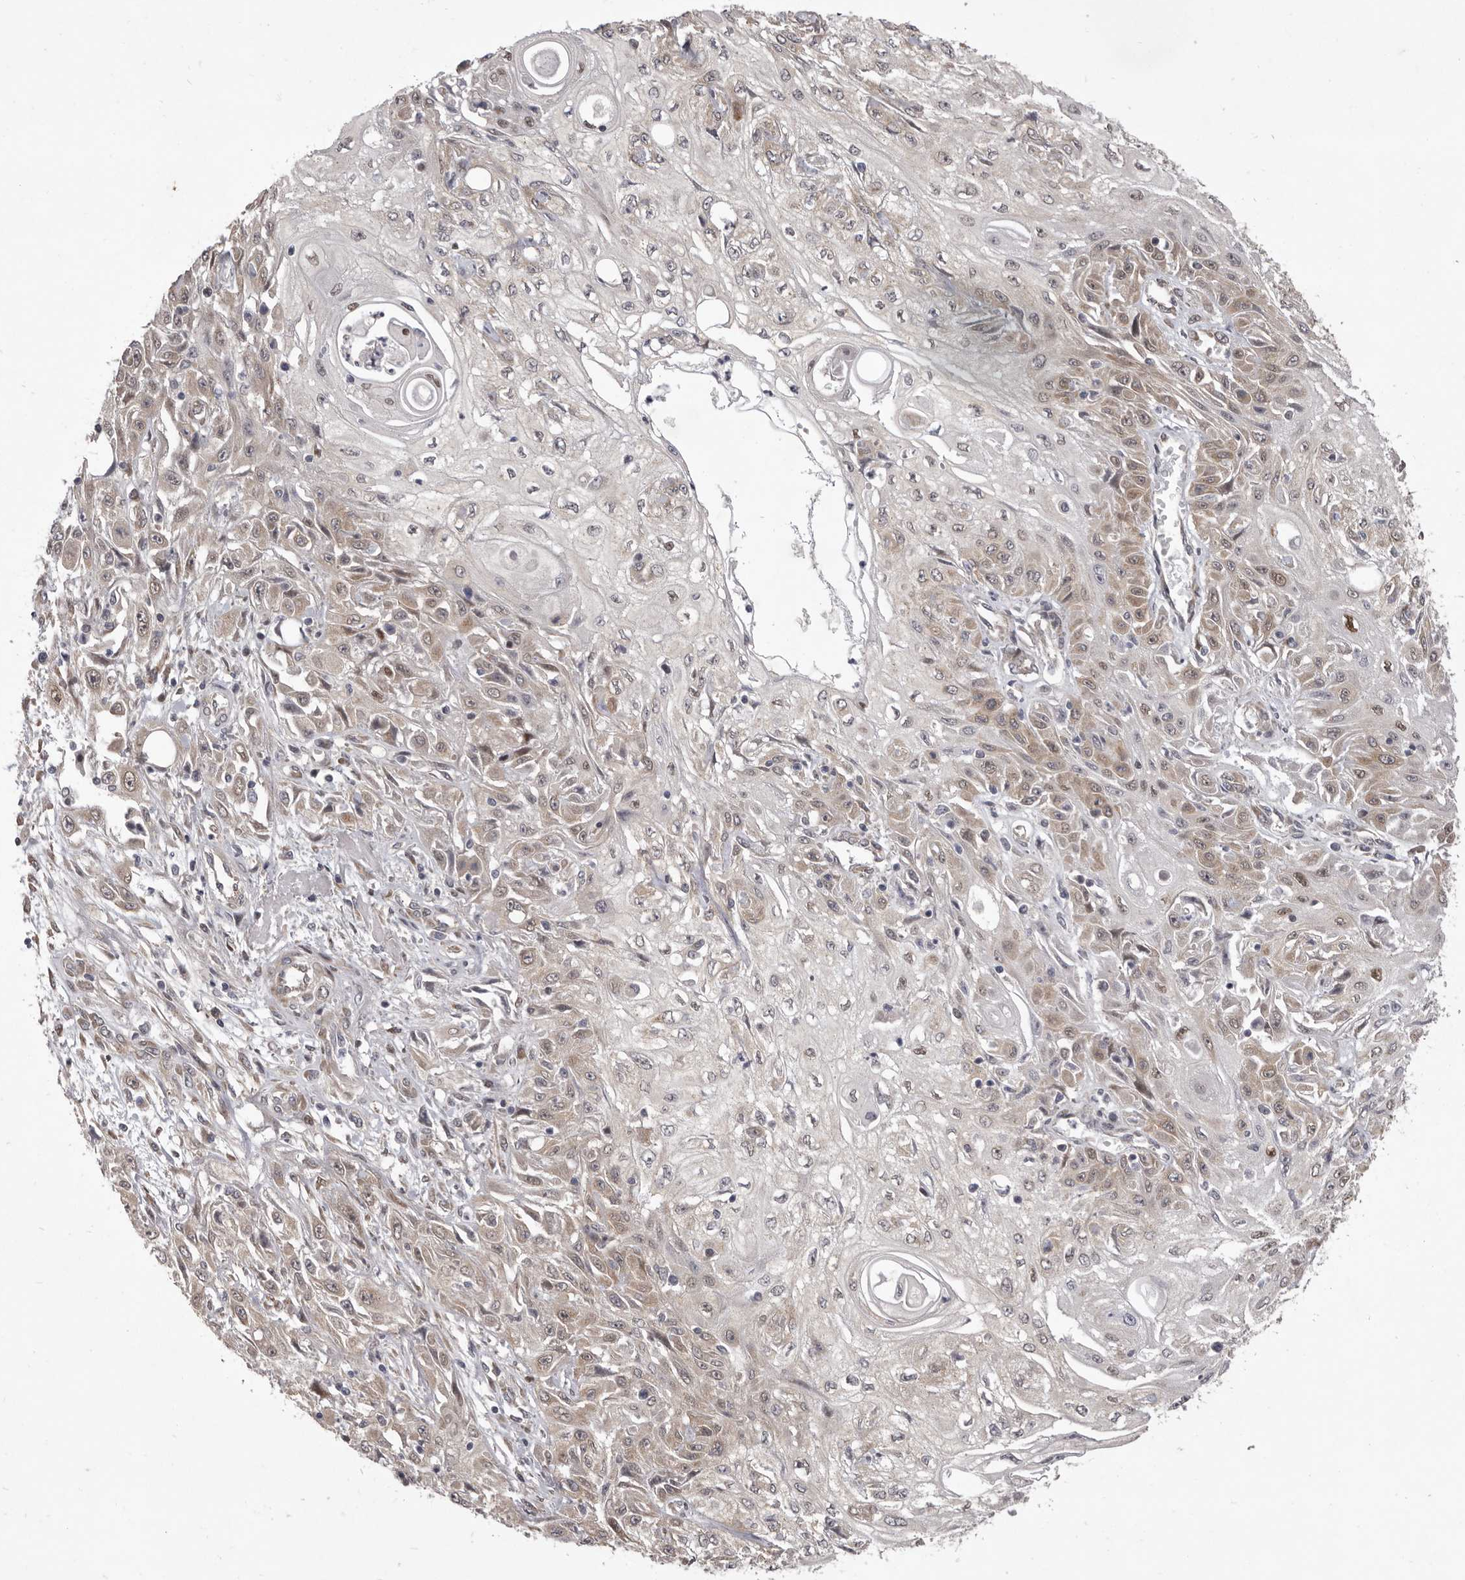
{"staining": {"intensity": "weak", "quantity": "25%-75%", "location": "cytoplasmic/membranous"}, "tissue": "skin cancer", "cell_type": "Tumor cells", "image_type": "cancer", "snomed": [{"axis": "morphology", "description": "Squamous cell carcinoma, NOS"}, {"axis": "morphology", "description": "Squamous cell carcinoma, metastatic, NOS"}, {"axis": "topography", "description": "Skin"}, {"axis": "topography", "description": "Lymph node"}], "caption": "Protein expression analysis of skin cancer (squamous cell carcinoma) demonstrates weak cytoplasmic/membranous positivity in approximately 25%-75% of tumor cells.", "gene": "TBC1D8B", "patient": {"sex": "male", "age": 75}}